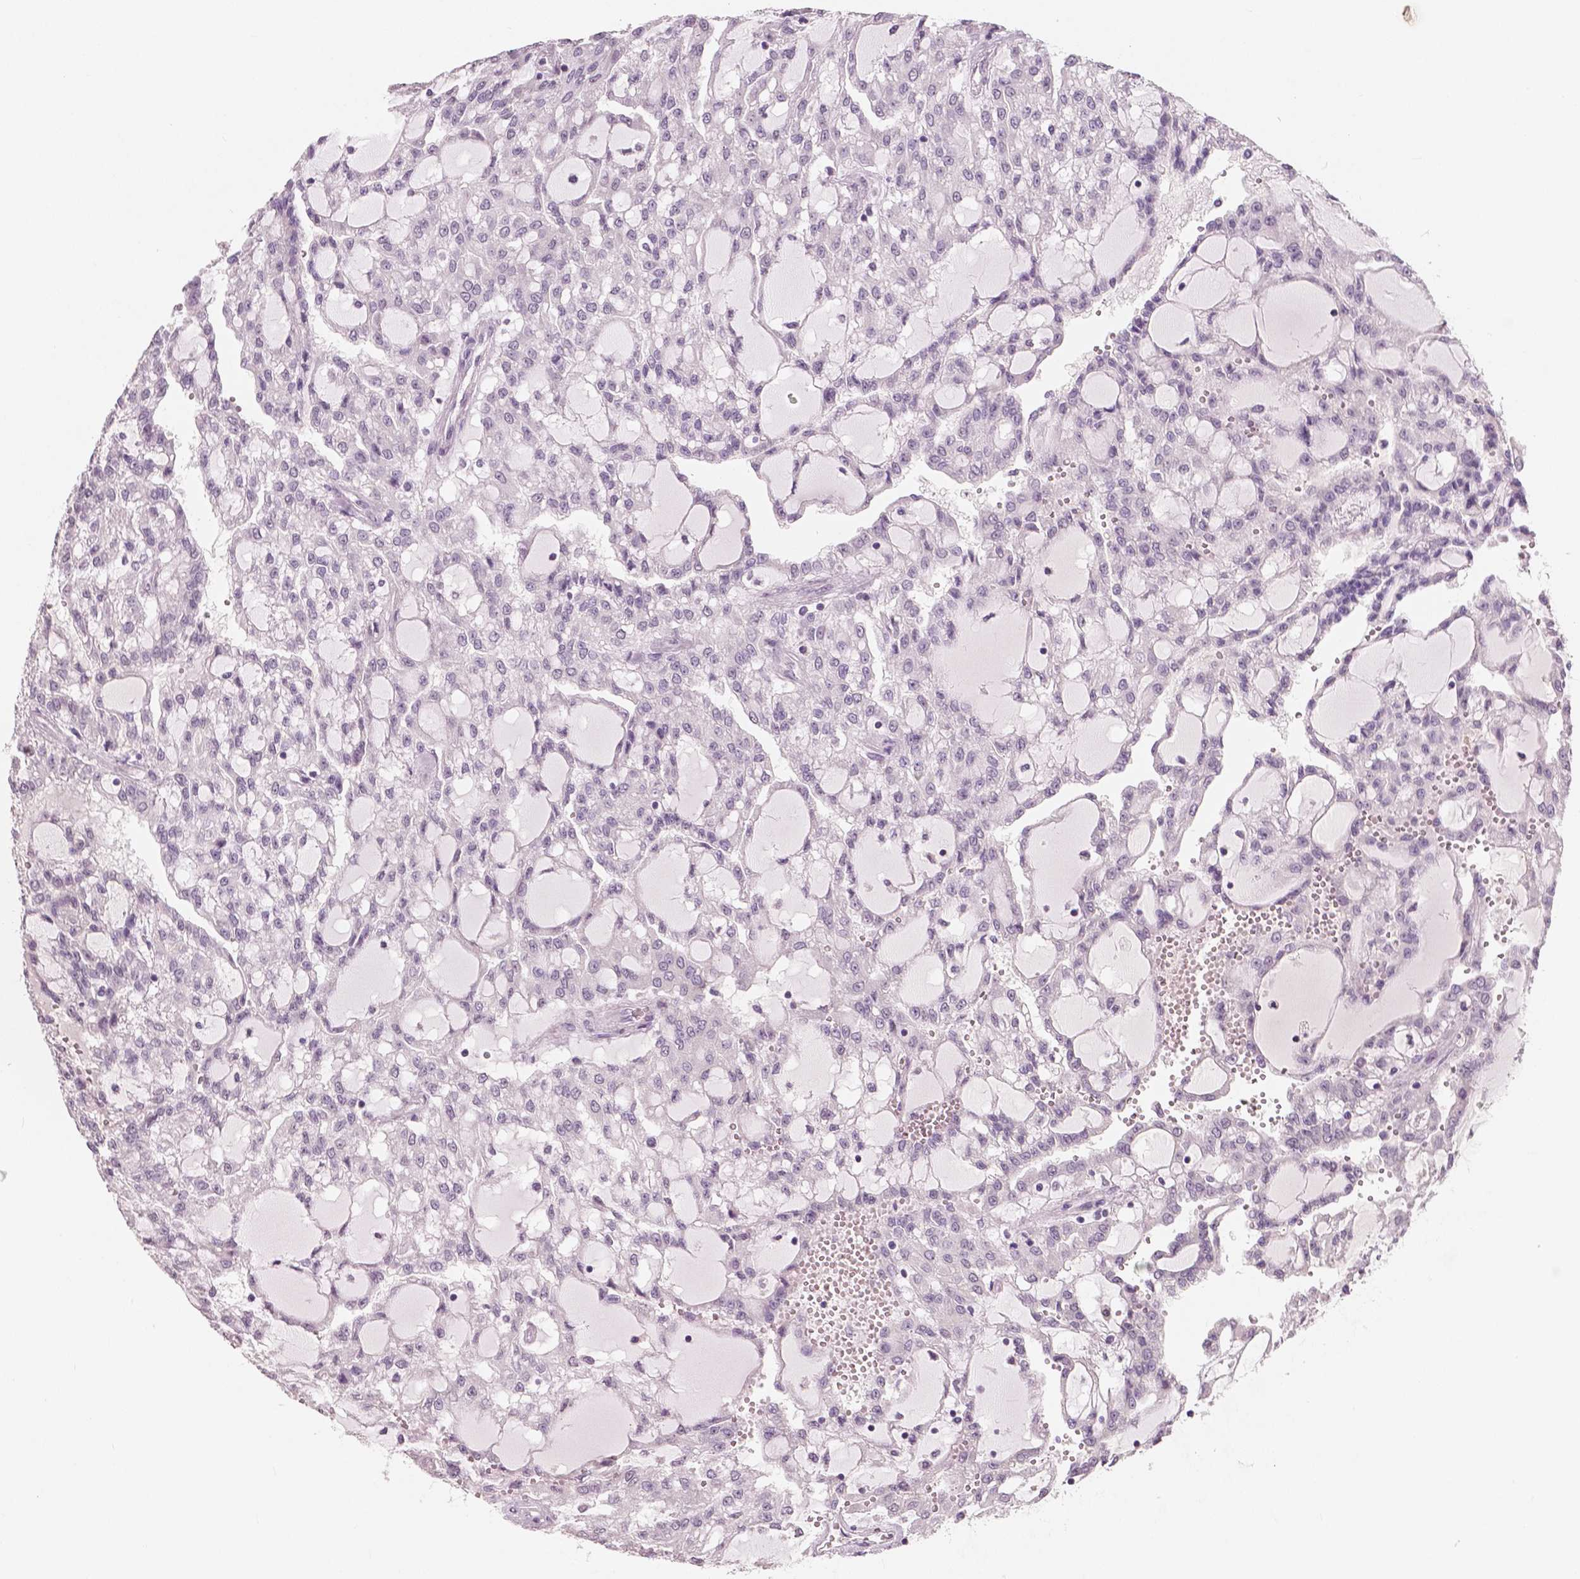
{"staining": {"intensity": "negative", "quantity": "none", "location": "none"}, "tissue": "renal cancer", "cell_type": "Tumor cells", "image_type": "cancer", "snomed": [{"axis": "morphology", "description": "Adenocarcinoma, NOS"}, {"axis": "topography", "description": "Kidney"}], "caption": "This micrograph is of renal adenocarcinoma stained with immunohistochemistry (IHC) to label a protein in brown with the nuclei are counter-stained blue. There is no positivity in tumor cells.", "gene": "RNASE7", "patient": {"sex": "male", "age": 63}}